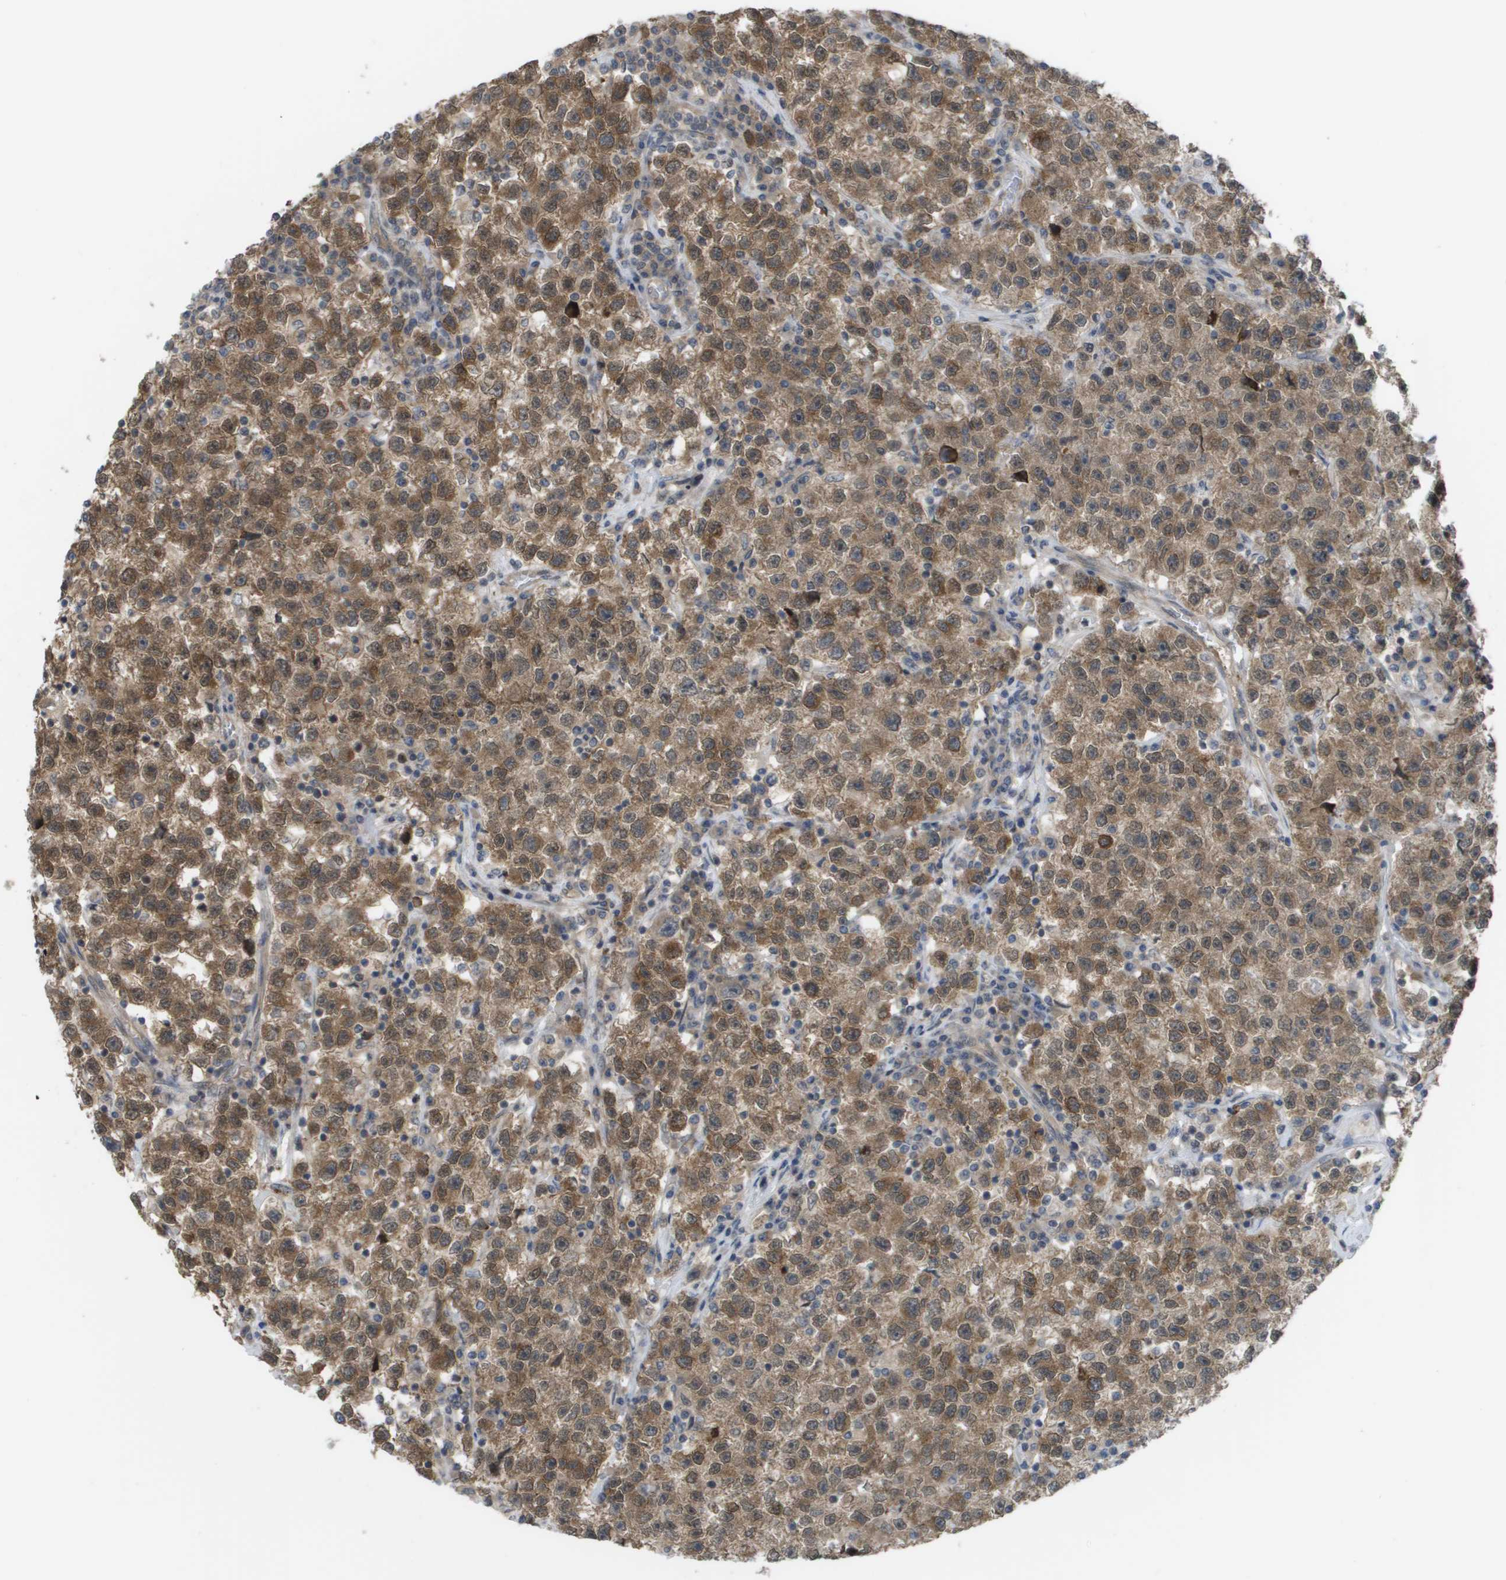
{"staining": {"intensity": "moderate", "quantity": ">75%", "location": "cytoplasmic/membranous,nuclear"}, "tissue": "testis cancer", "cell_type": "Tumor cells", "image_type": "cancer", "snomed": [{"axis": "morphology", "description": "Seminoma, NOS"}, {"axis": "topography", "description": "Testis"}], "caption": "Human testis cancer (seminoma) stained for a protein (brown) demonstrates moderate cytoplasmic/membranous and nuclear positive expression in approximately >75% of tumor cells.", "gene": "CTPS2", "patient": {"sex": "male", "age": 22}}